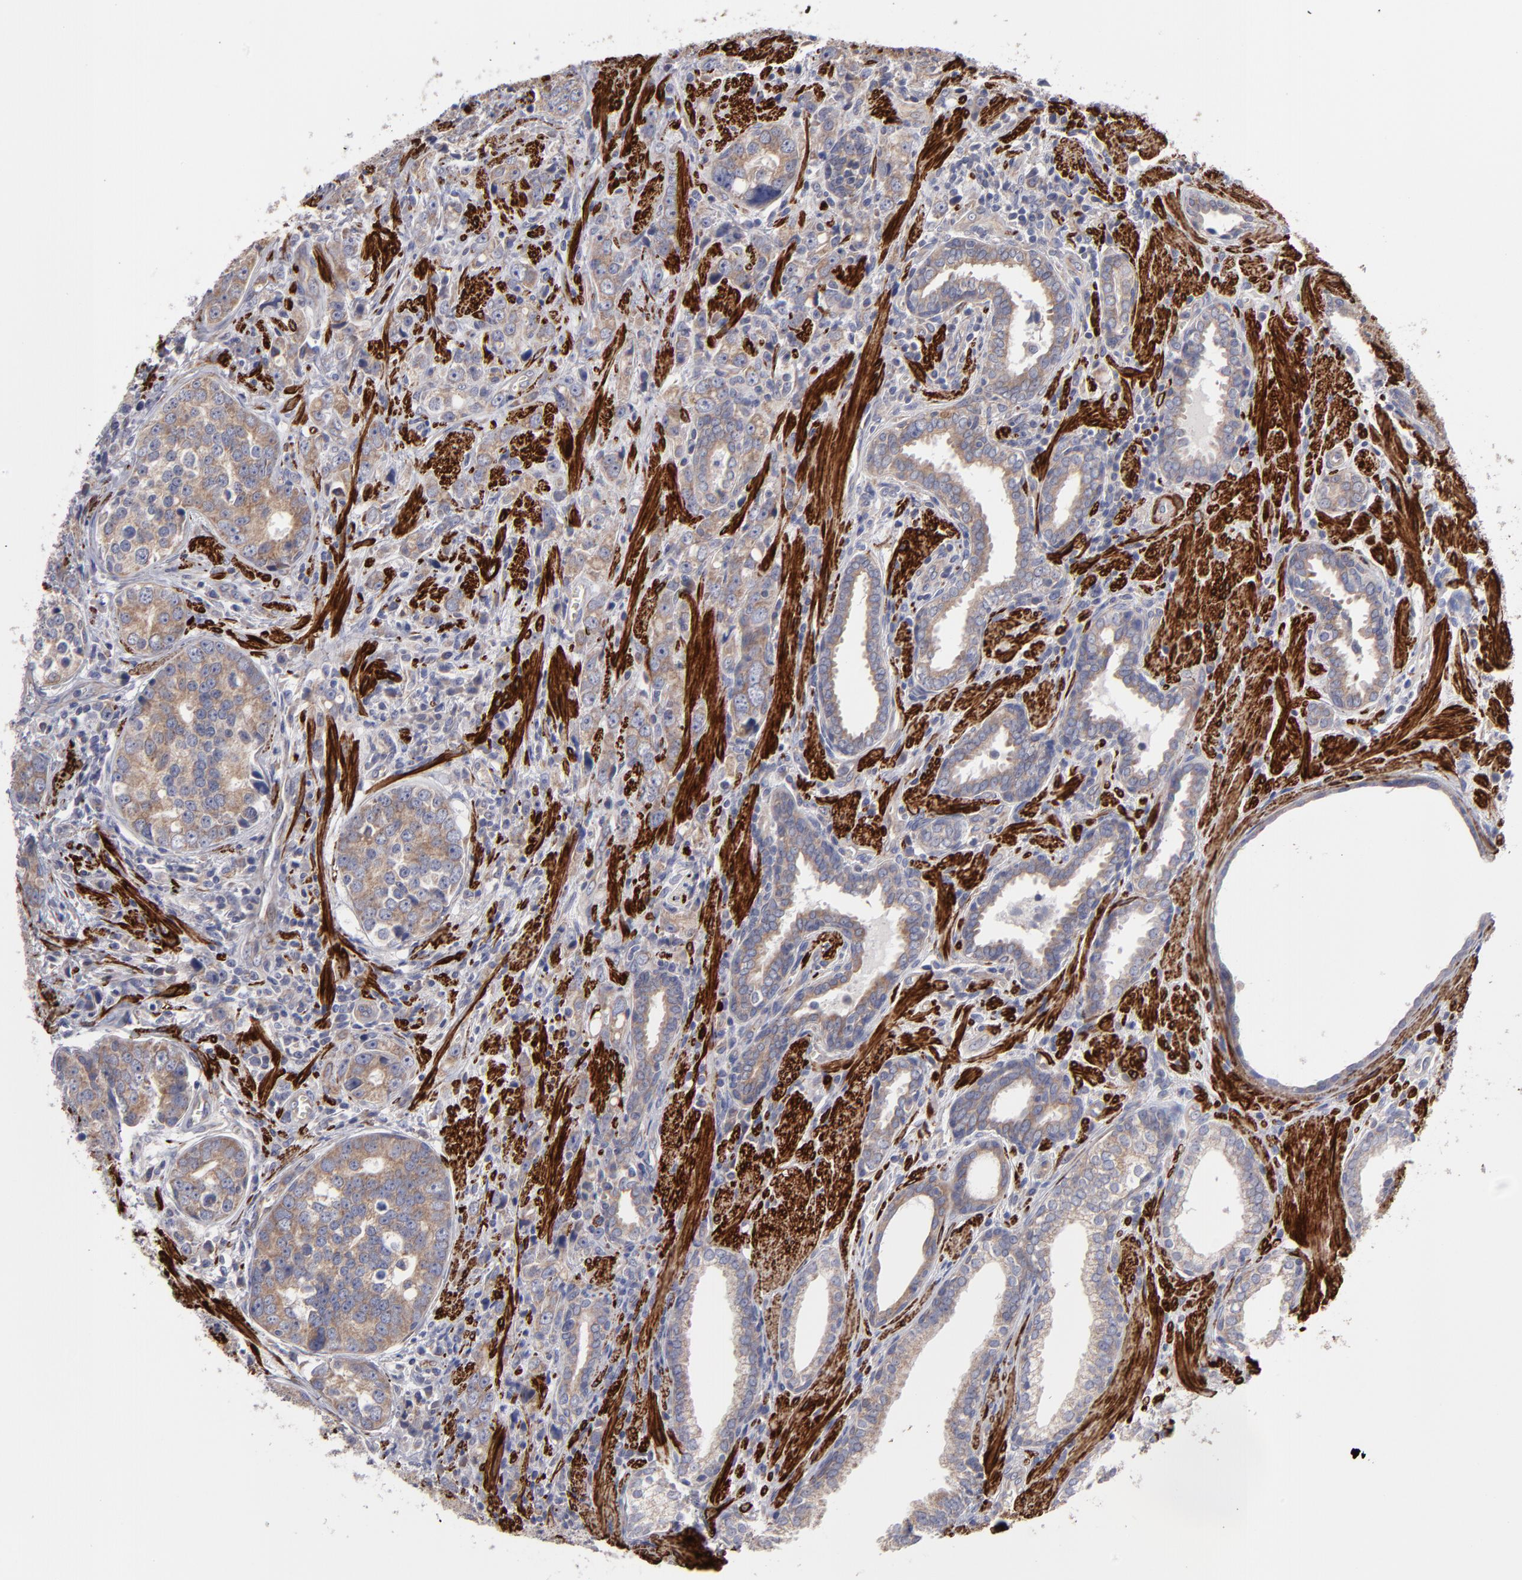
{"staining": {"intensity": "moderate", "quantity": ">75%", "location": "cytoplasmic/membranous"}, "tissue": "prostate cancer", "cell_type": "Tumor cells", "image_type": "cancer", "snomed": [{"axis": "morphology", "description": "Adenocarcinoma, High grade"}, {"axis": "topography", "description": "Prostate"}], "caption": "Protein expression analysis of prostate high-grade adenocarcinoma demonstrates moderate cytoplasmic/membranous expression in approximately >75% of tumor cells. (DAB IHC with brightfield microscopy, high magnification).", "gene": "SLMAP", "patient": {"sex": "male", "age": 71}}